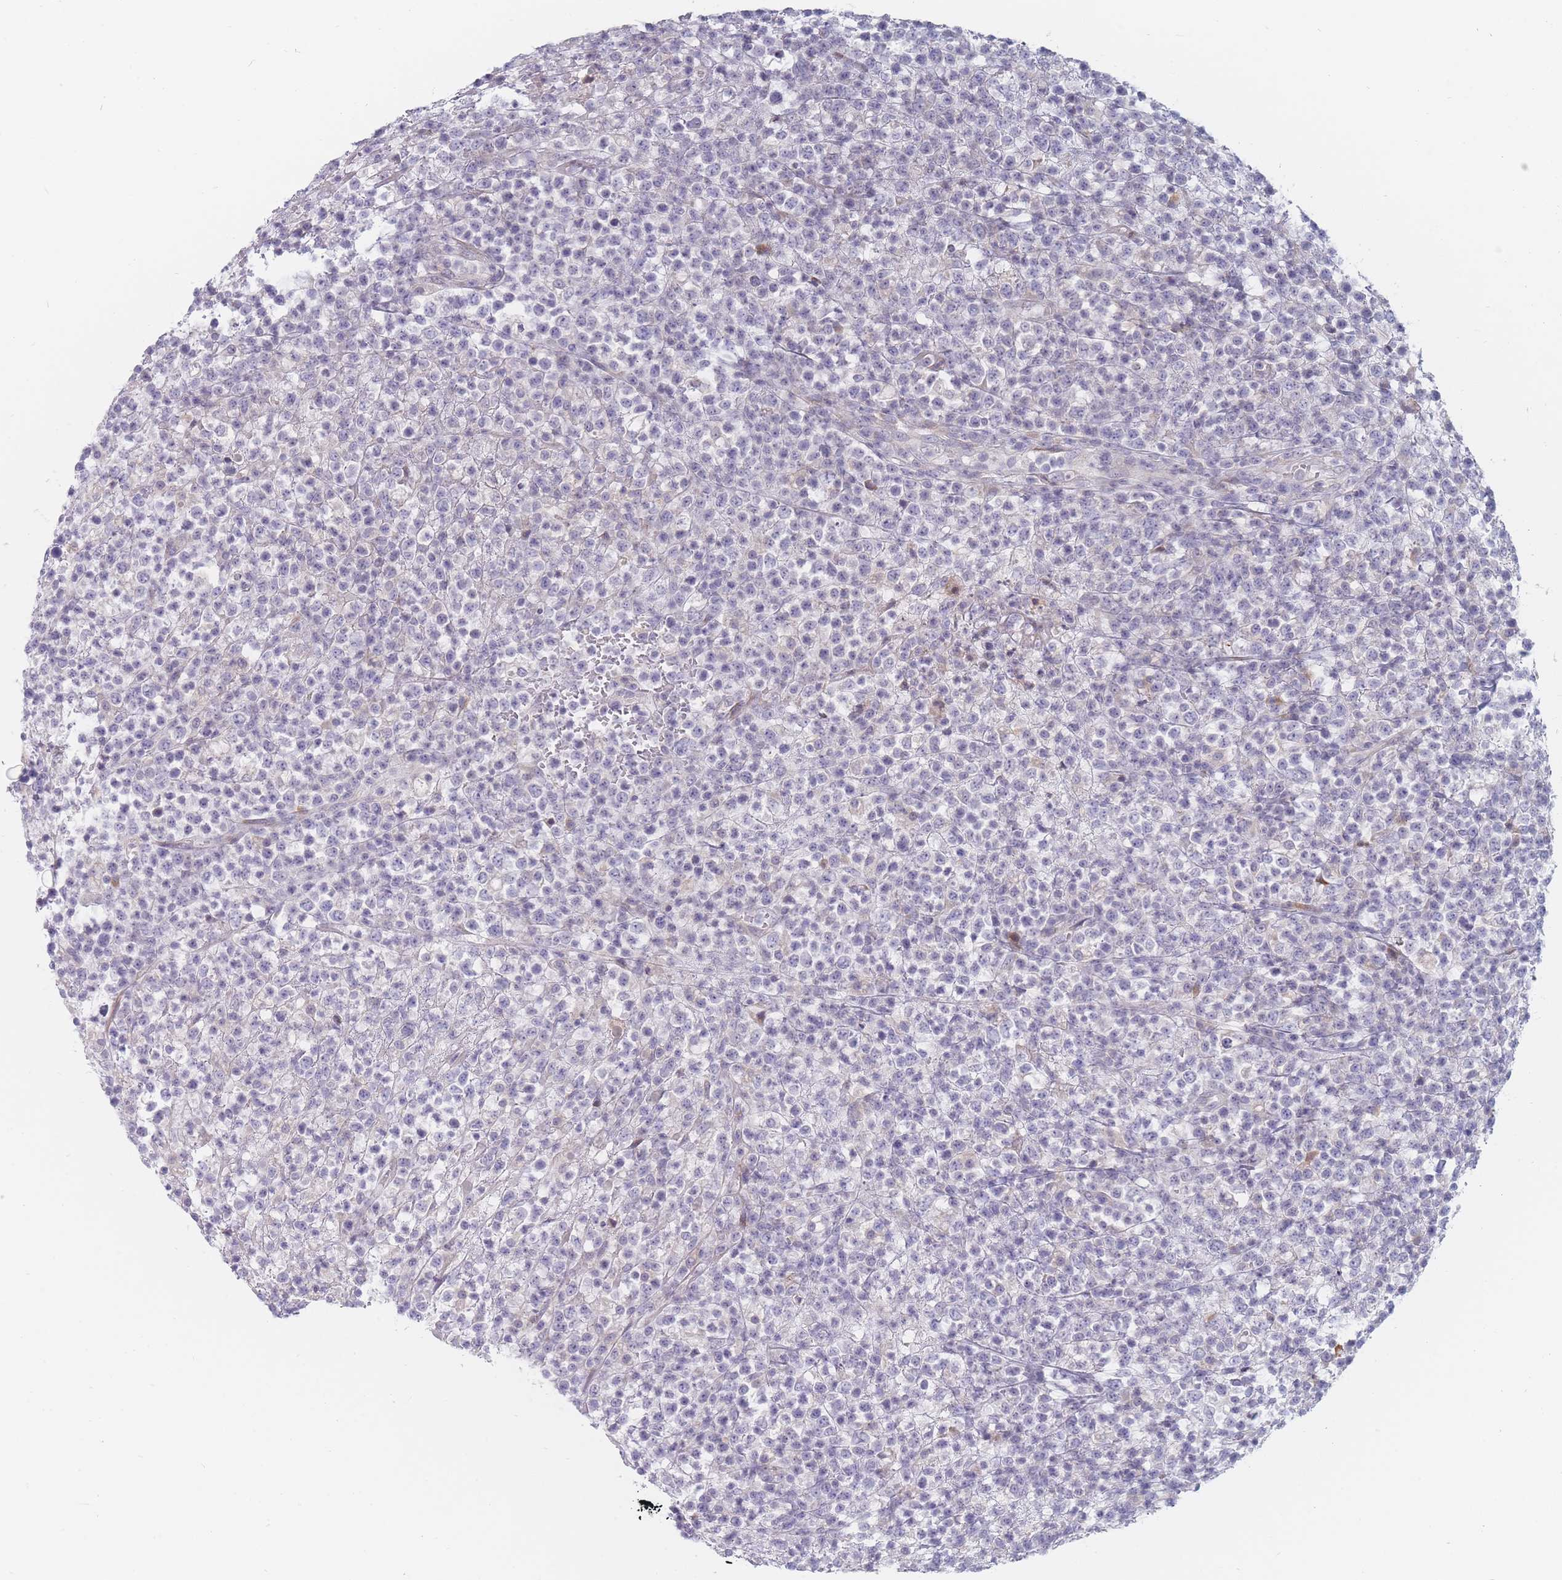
{"staining": {"intensity": "negative", "quantity": "none", "location": "none"}, "tissue": "lymphoma", "cell_type": "Tumor cells", "image_type": "cancer", "snomed": [{"axis": "morphology", "description": "Malignant lymphoma, non-Hodgkin's type, High grade"}, {"axis": "topography", "description": "Colon"}], "caption": "A micrograph of human lymphoma is negative for staining in tumor cells.", "gene": "SPATS1", "patient": {"sex": "female", "age": 53}}